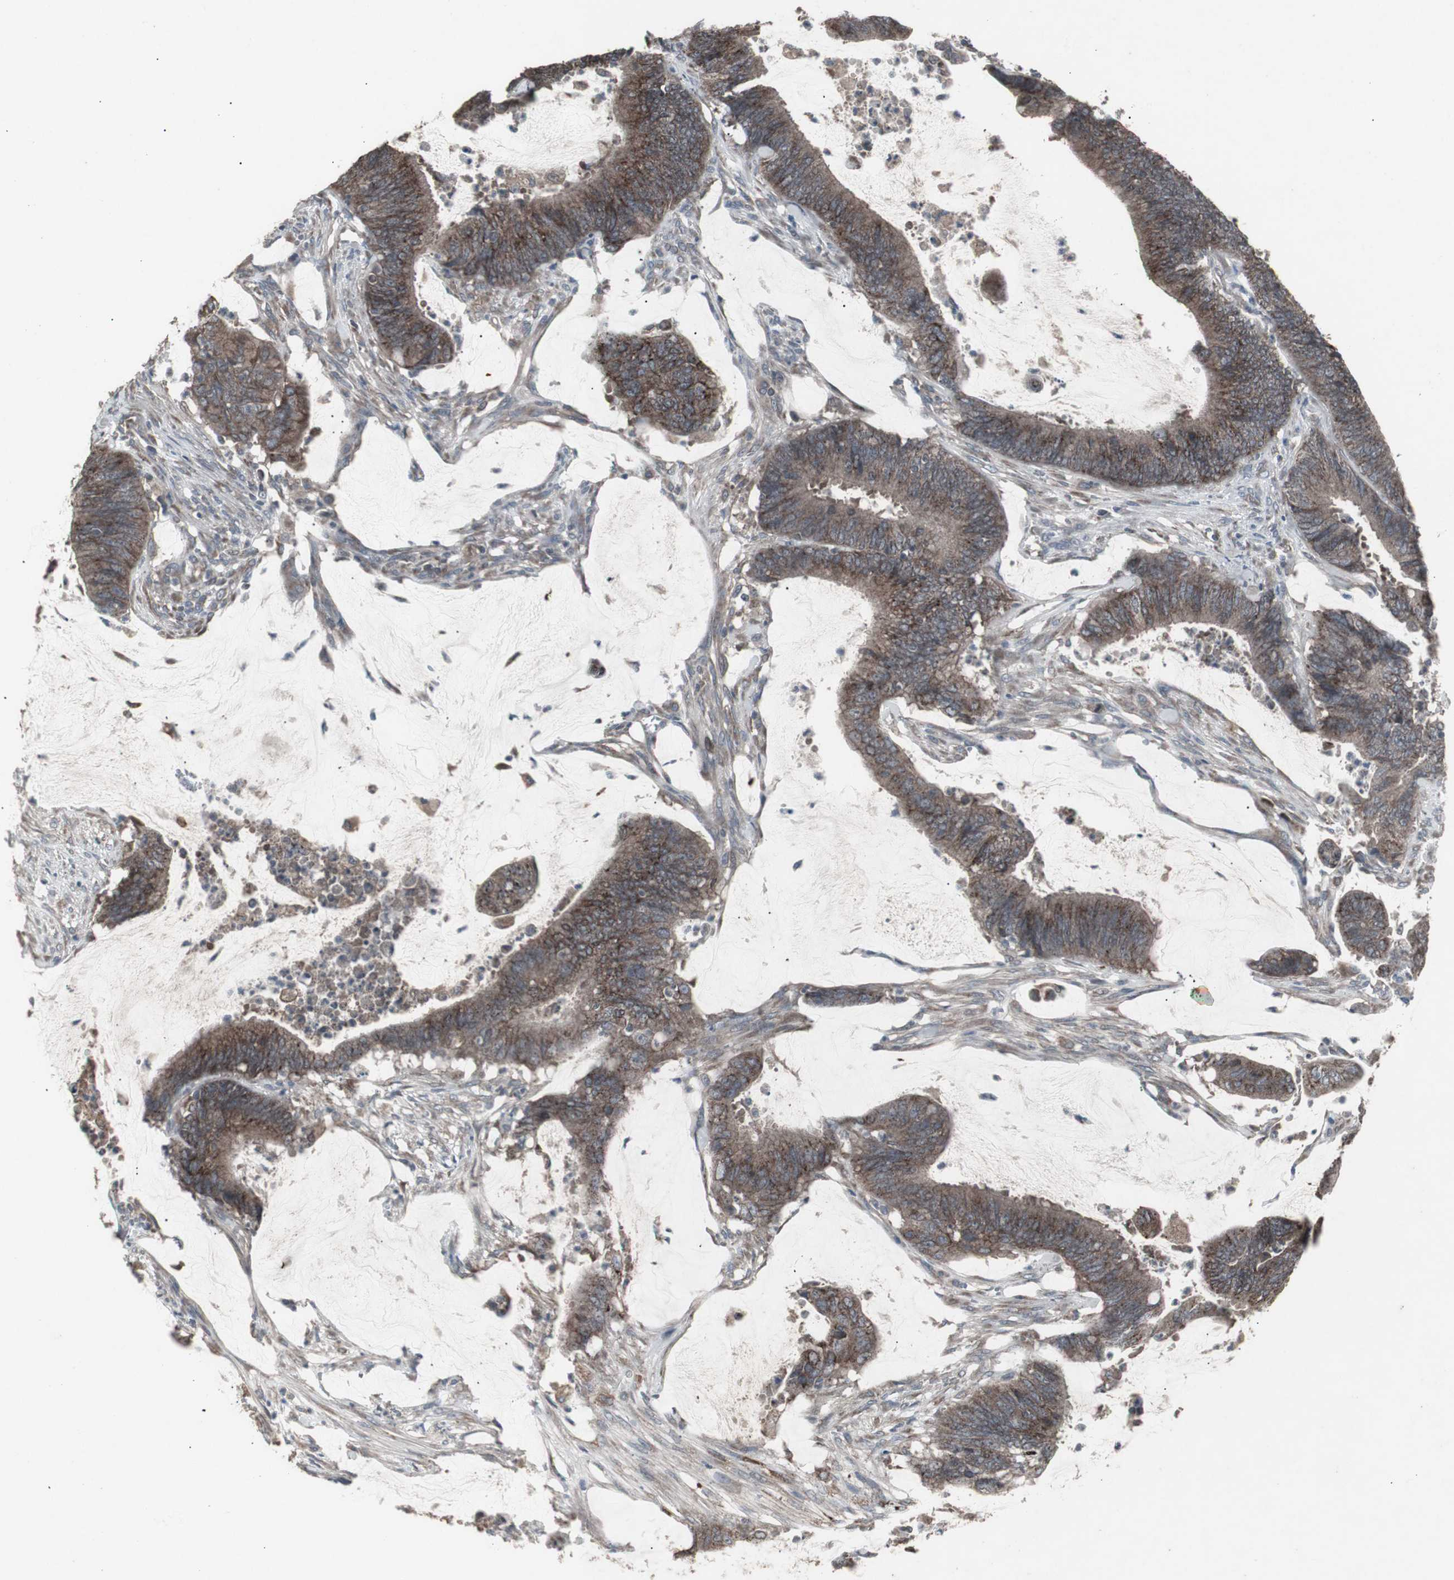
{"staining": {"intensity": "moderate", "quantity": ">75%", "location": "cytoplasmic/membranous"}, "tissue": "colorectal cancer", "cell_type": "Tumor cells", "image_type": "cancer", "snomed": [{"axis": "morphology", "description": "Adenocarcinoma, NOS"}, {"axis": "topography", "description": "Rectum"}], "caption": "This micrograph demonstrates immunohistochemistry (IHC) staining of colorectal cancer (adenocarcinoma), with medium moderate cytoplasmic/membranous staining in about >75% of tumor cells.", "gene": "SSTR2", "patient": {"sex": "female", "age": 66}}